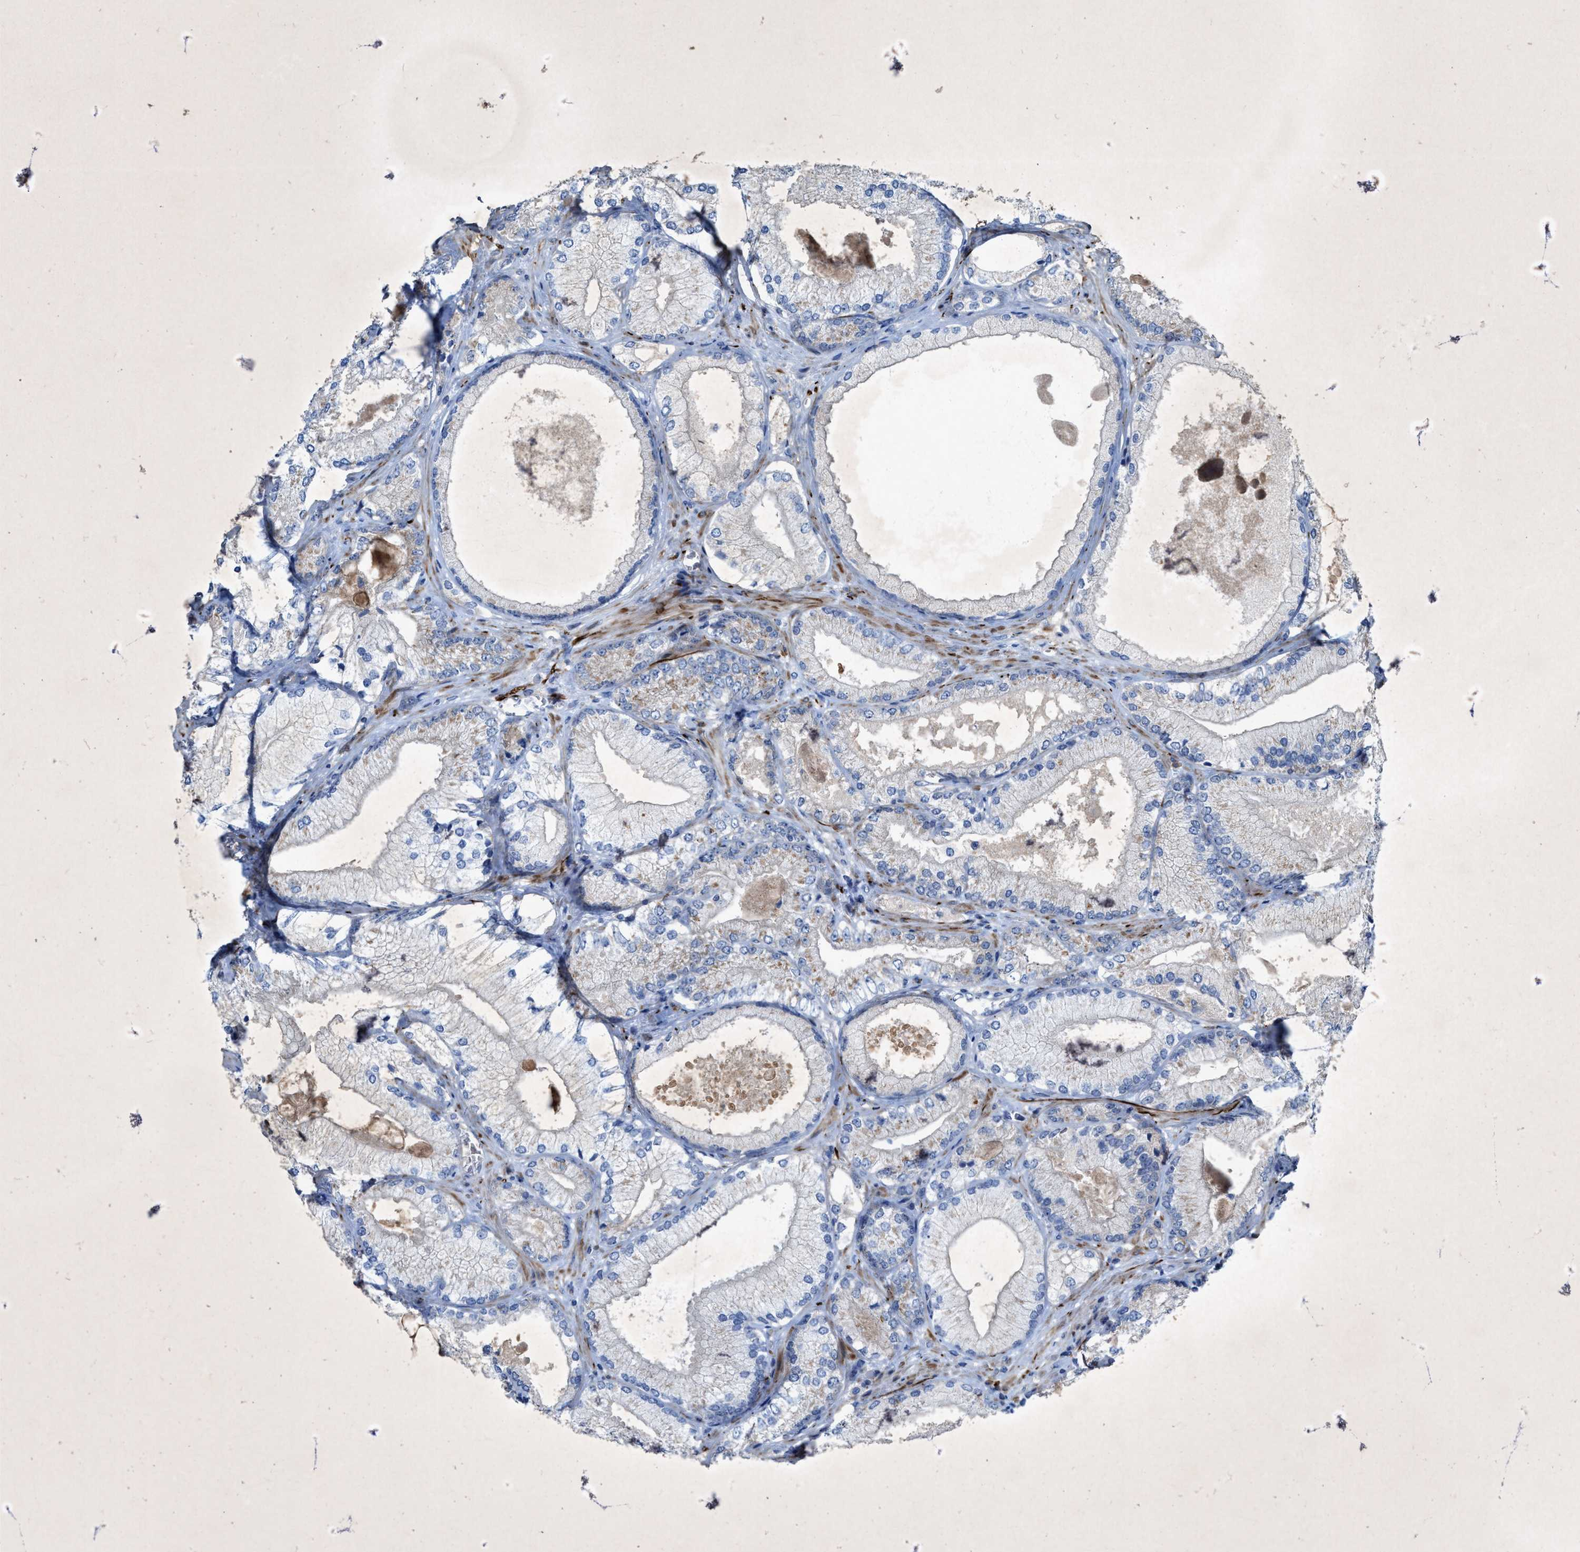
{"staining": {"intensity": "negative", "quantity": "none", "location": "none"}, "tissue": "prostate cancer", "cell_type": "Tumor cells", "image_type": "cancer", "snomed": [{"axis": "morphology", "description": "Adenocarcinoma, Low grade"}, {"axis": "topography", "description": "Prostate"}], "caption": "Protein analysis of prostate cancer demonstrates no significant expression in tumor cells.", "gene": "URGCP", "patient": {"sex": "male", "age": 65}}